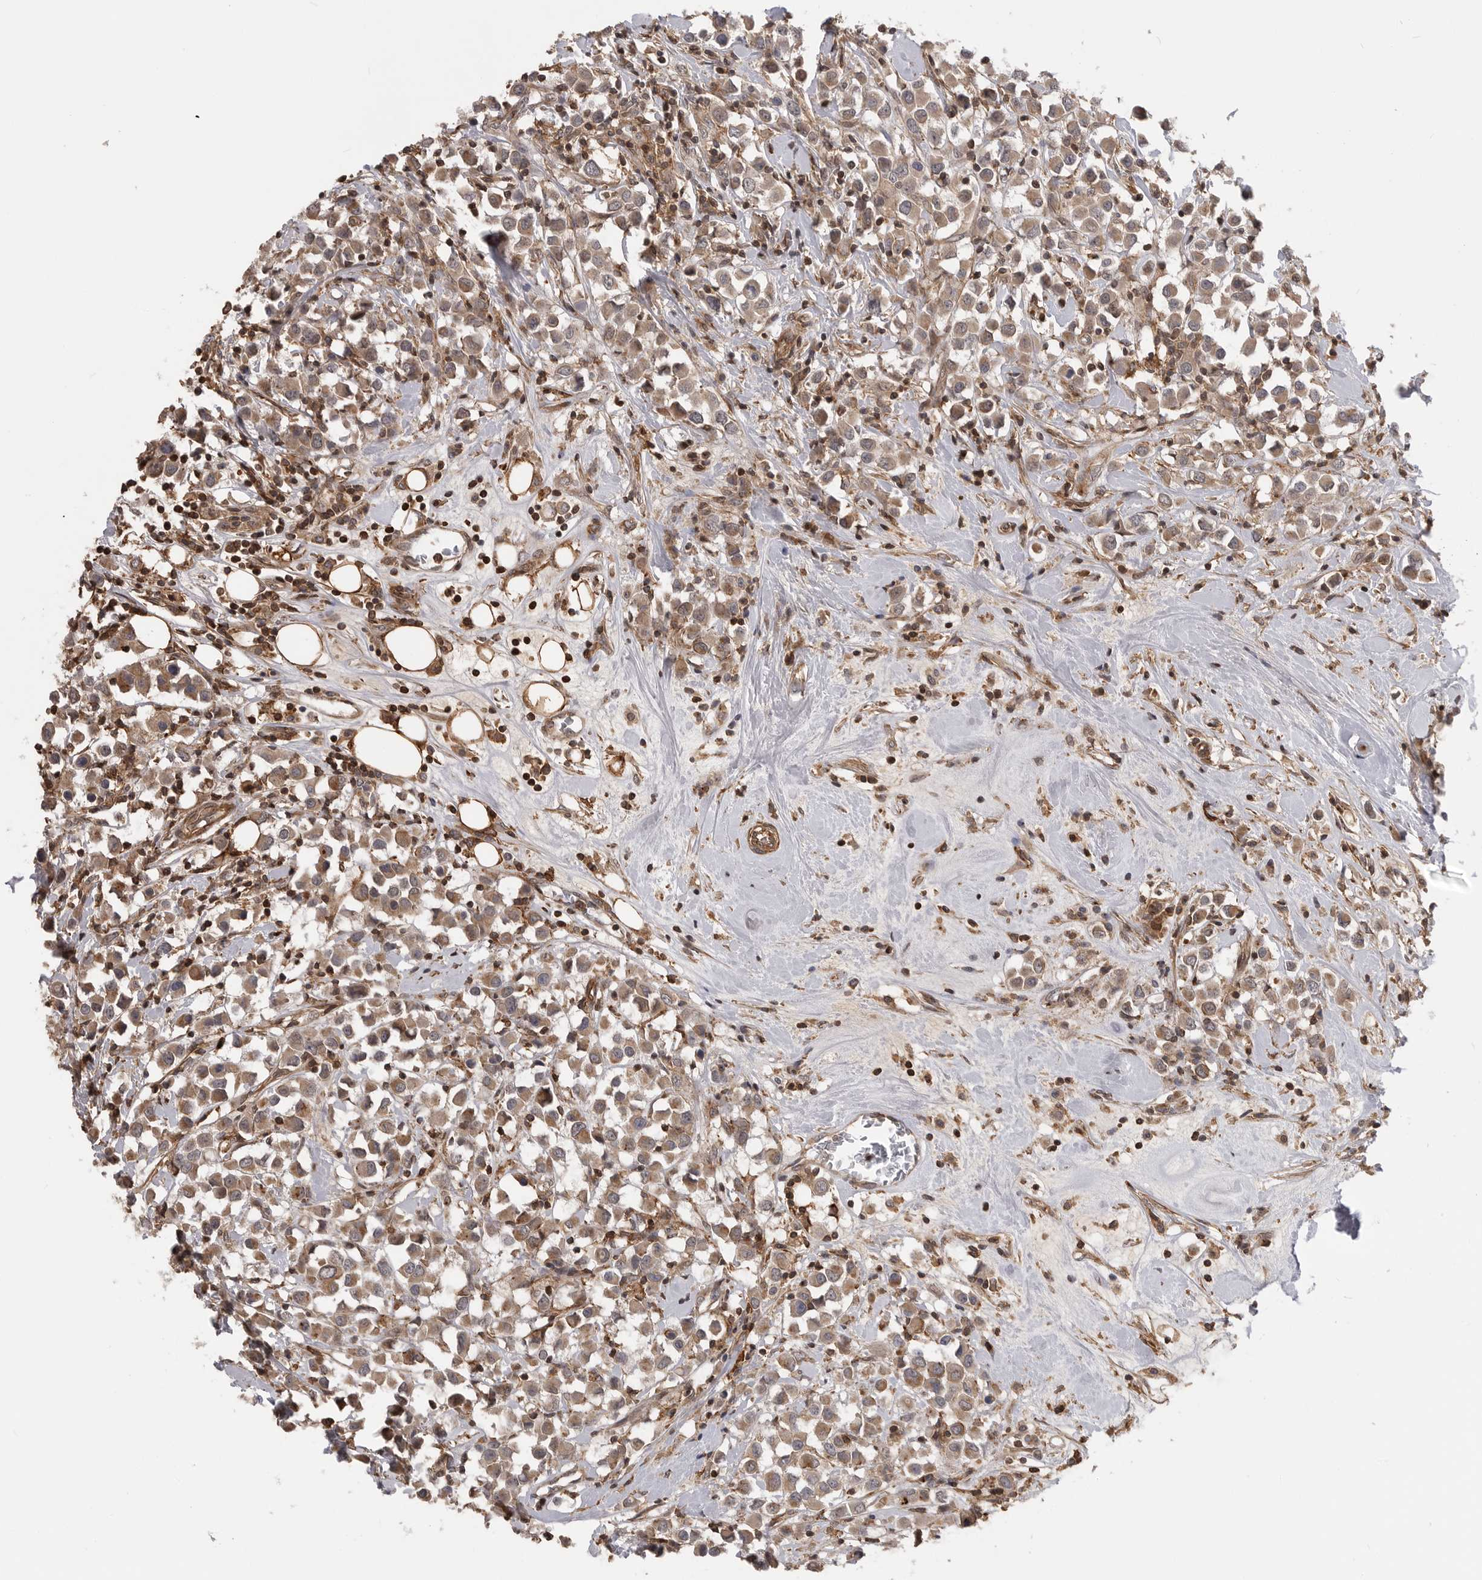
{"staining": {"intensity": "moderate", "quantity": ">75%", "location": "cytoplasmic/membranous"}, "tissue": "breast cancer", "cell_type": "Tumor cells", "image_type": "cancer", "snomed": [{"axis": "morphology", "description": "Duct carcinoma"}, {"axis": "topography", "description": "Breast"}], "caption": "DAB (3,3'-diaminobenzidine) immunohistochemical staining of breast infiltrating ductal carcinoma reveals moderate cytoplasmic/membranous protein positivity in about >75% of tumor cells.", "gene": "TRIM56", "patient": {"sex": "female", "age": 61}}